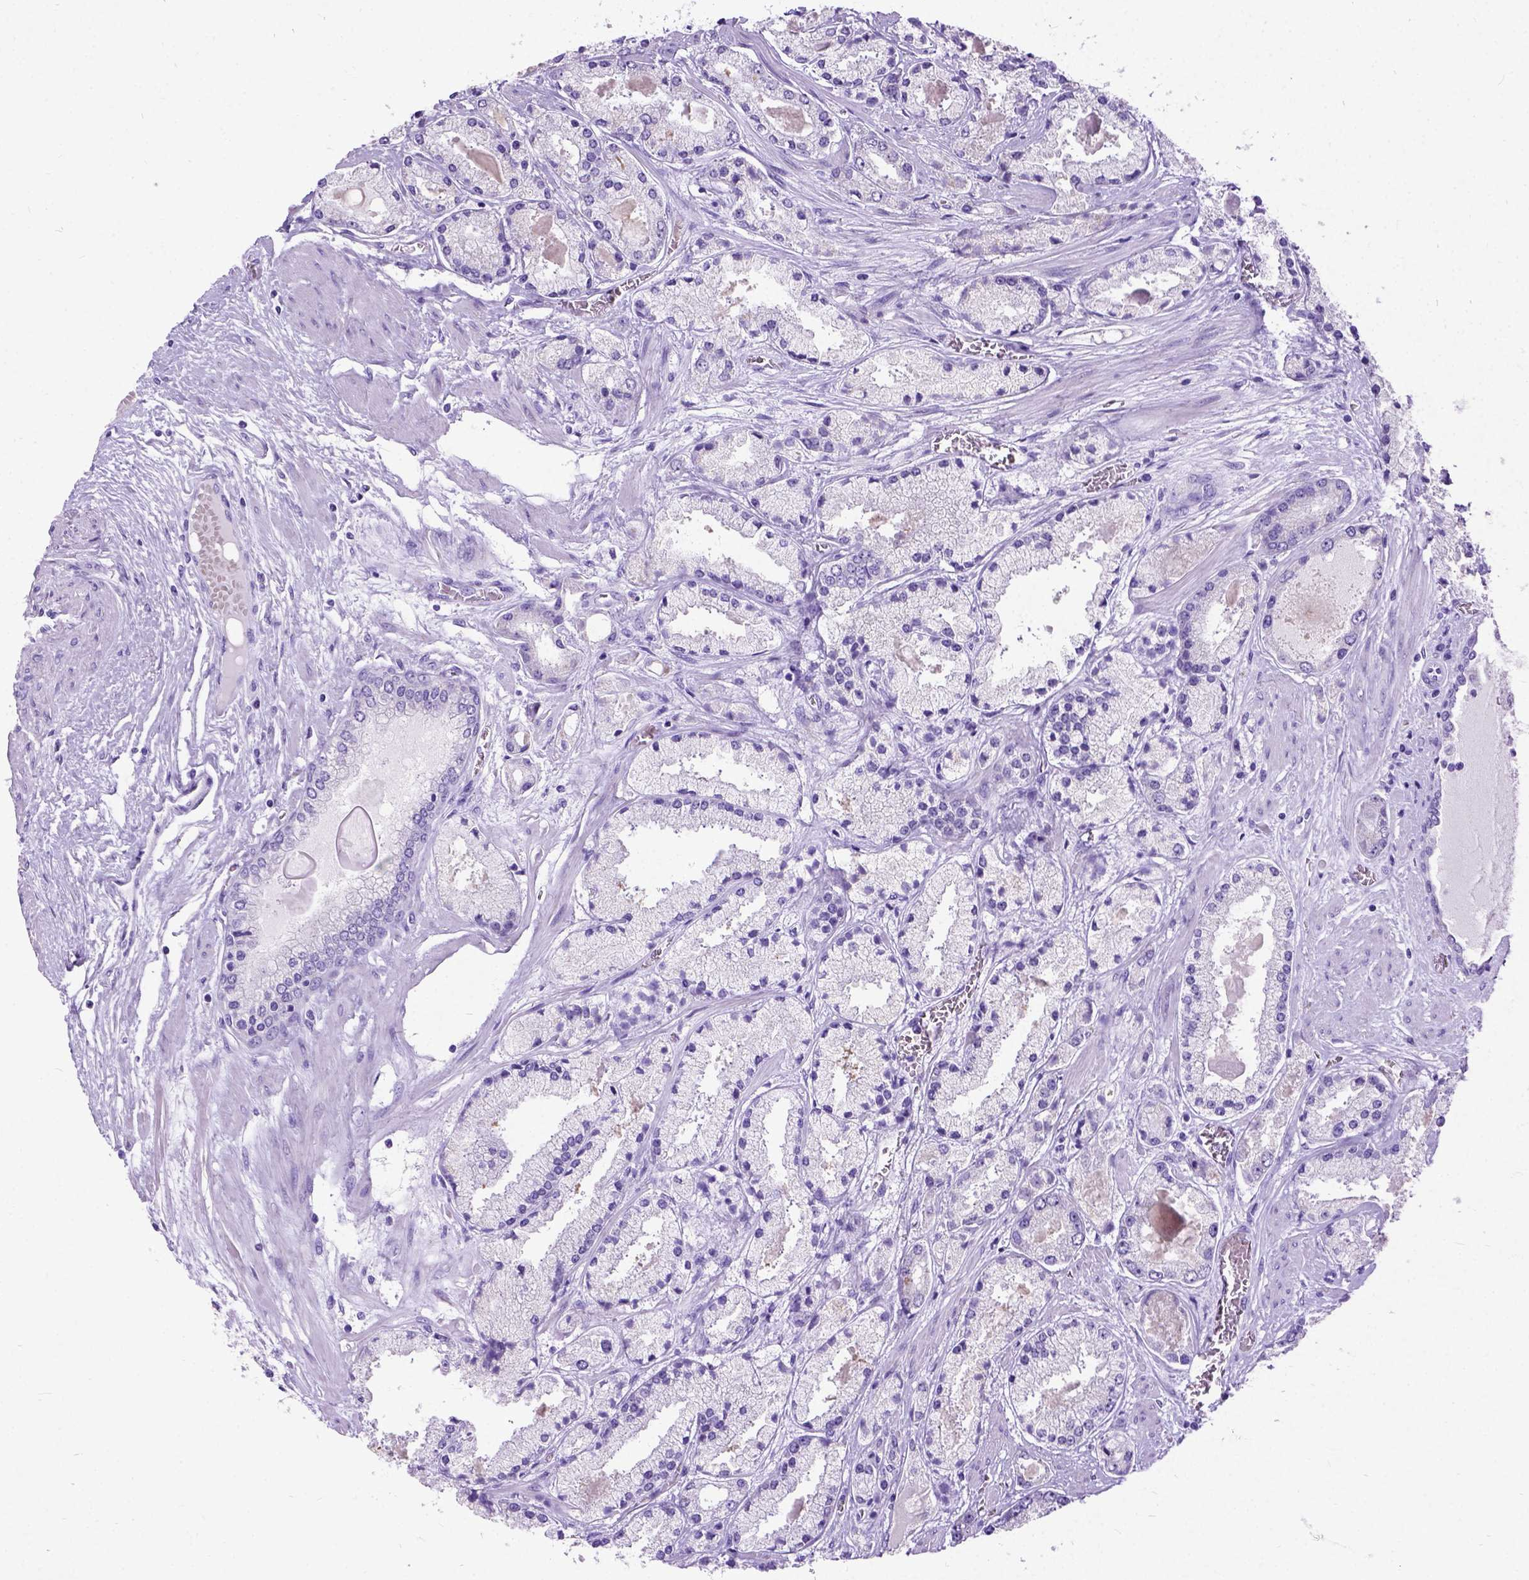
{"staining": {"intensity": "negative", "quantity": "none", "location": "none"}, "tissue": "prostate cancer", "cell_type": "Tumor cells", "image_type": "cancer", "snomed": [{"axis": "morphology", "description": "Adenocarcinoma, High grade"}, {"axis": "topography", "description": "Prostate"}], "caption": "Tumor cells show no significant protein staining in high-grade adenocarcinoma (prostate).", "gene": "NEUROD4", "patient": {"sex": "male", "age": 67}}